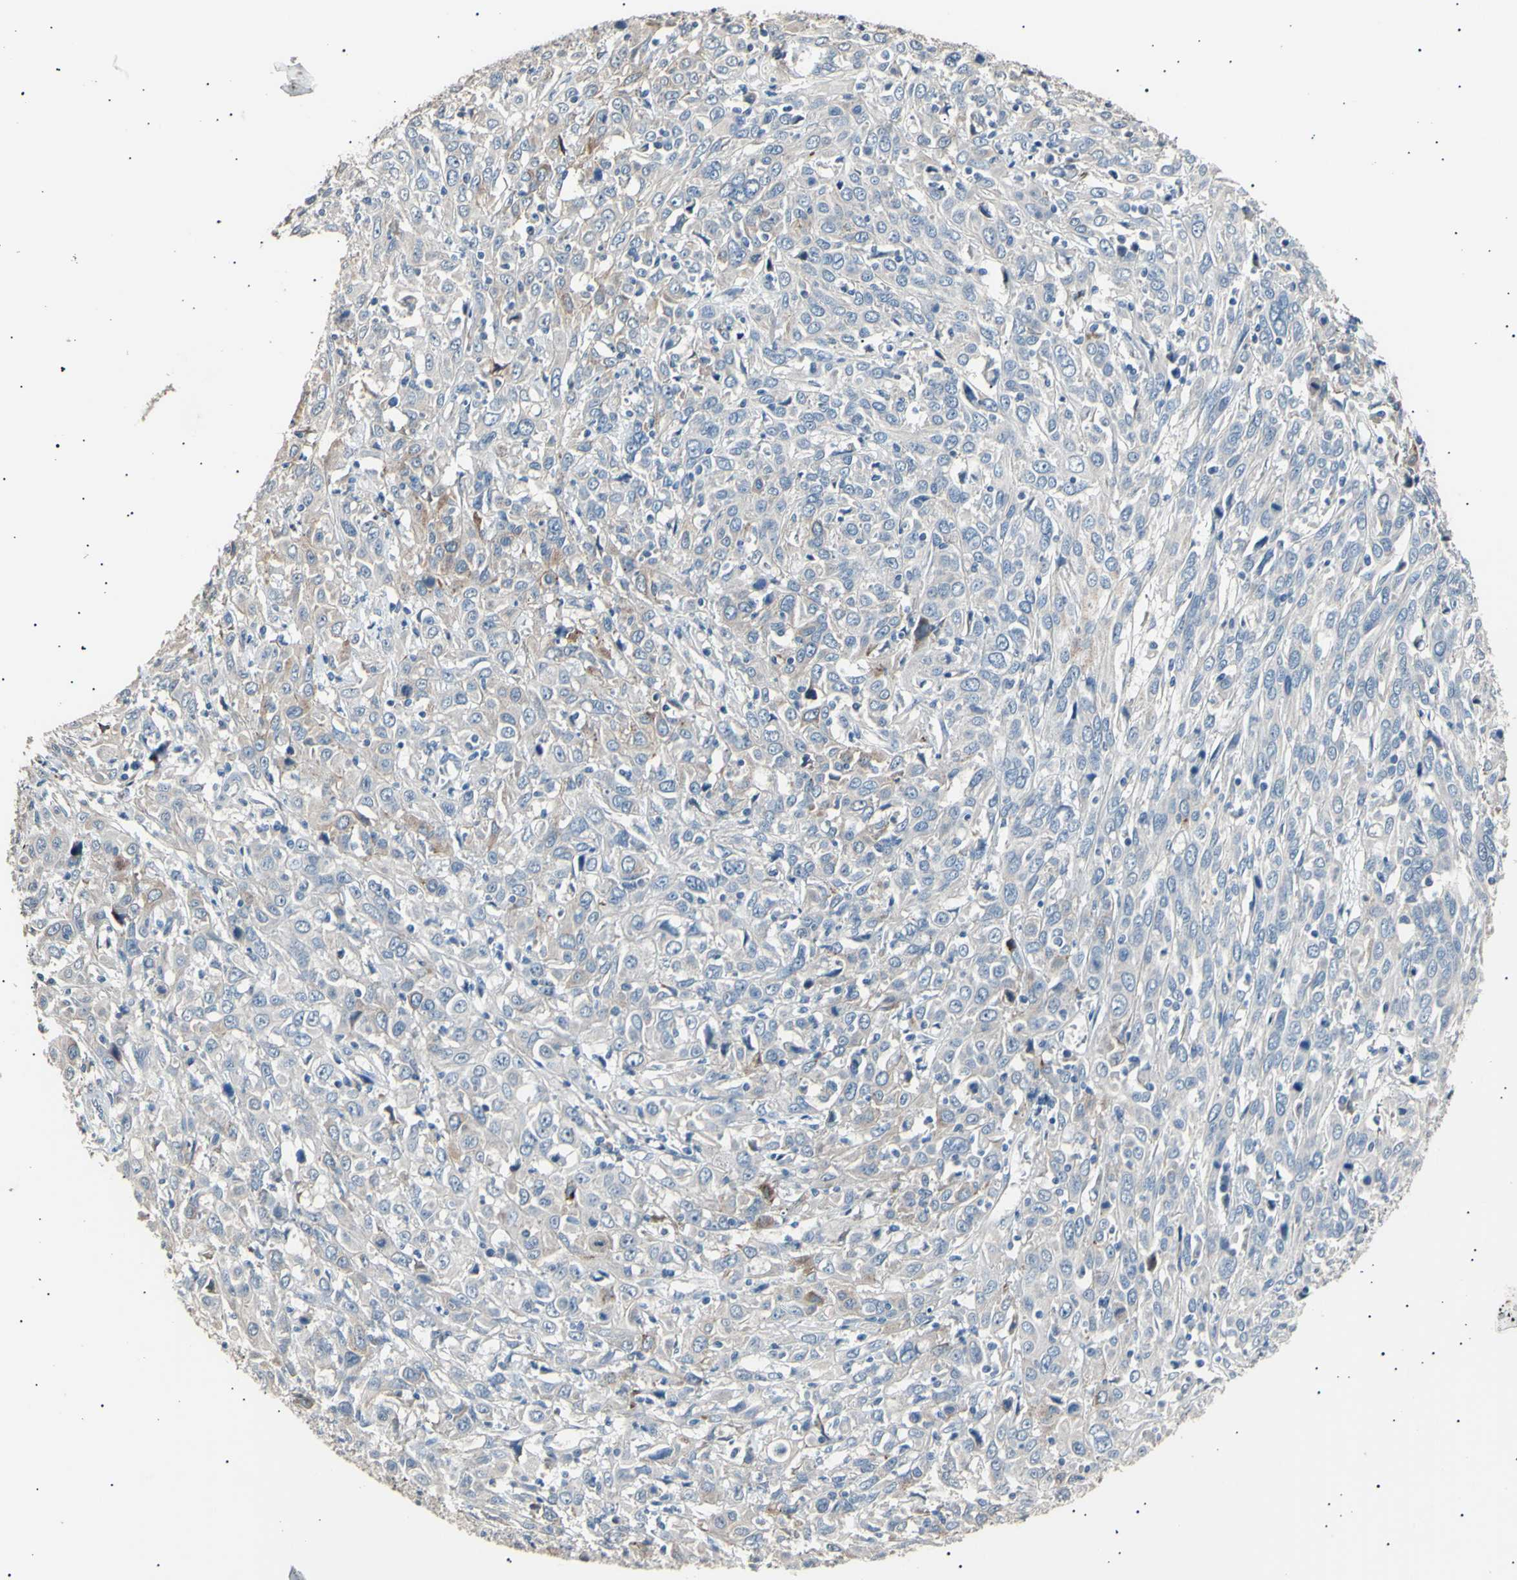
{"staining": {"intensity": "weak", "quantity": "<25%", "location": "cytoplasmic/membranous"}, "tissue": "cervical cancer", "cell_type": "Tumor cells", "image_type": "cancer", "snomed": [{"axis": "morphology", "description": "Squamous cell carcinoma, NOS"}, {"axis": "topography", "description": "Cervix"}], "caption": "Tumor cells show no significant protein staining in squamous cell carcinoma (cervical).", "gene": "LDLR", "patient": {"sex": "female", "age": 46}}